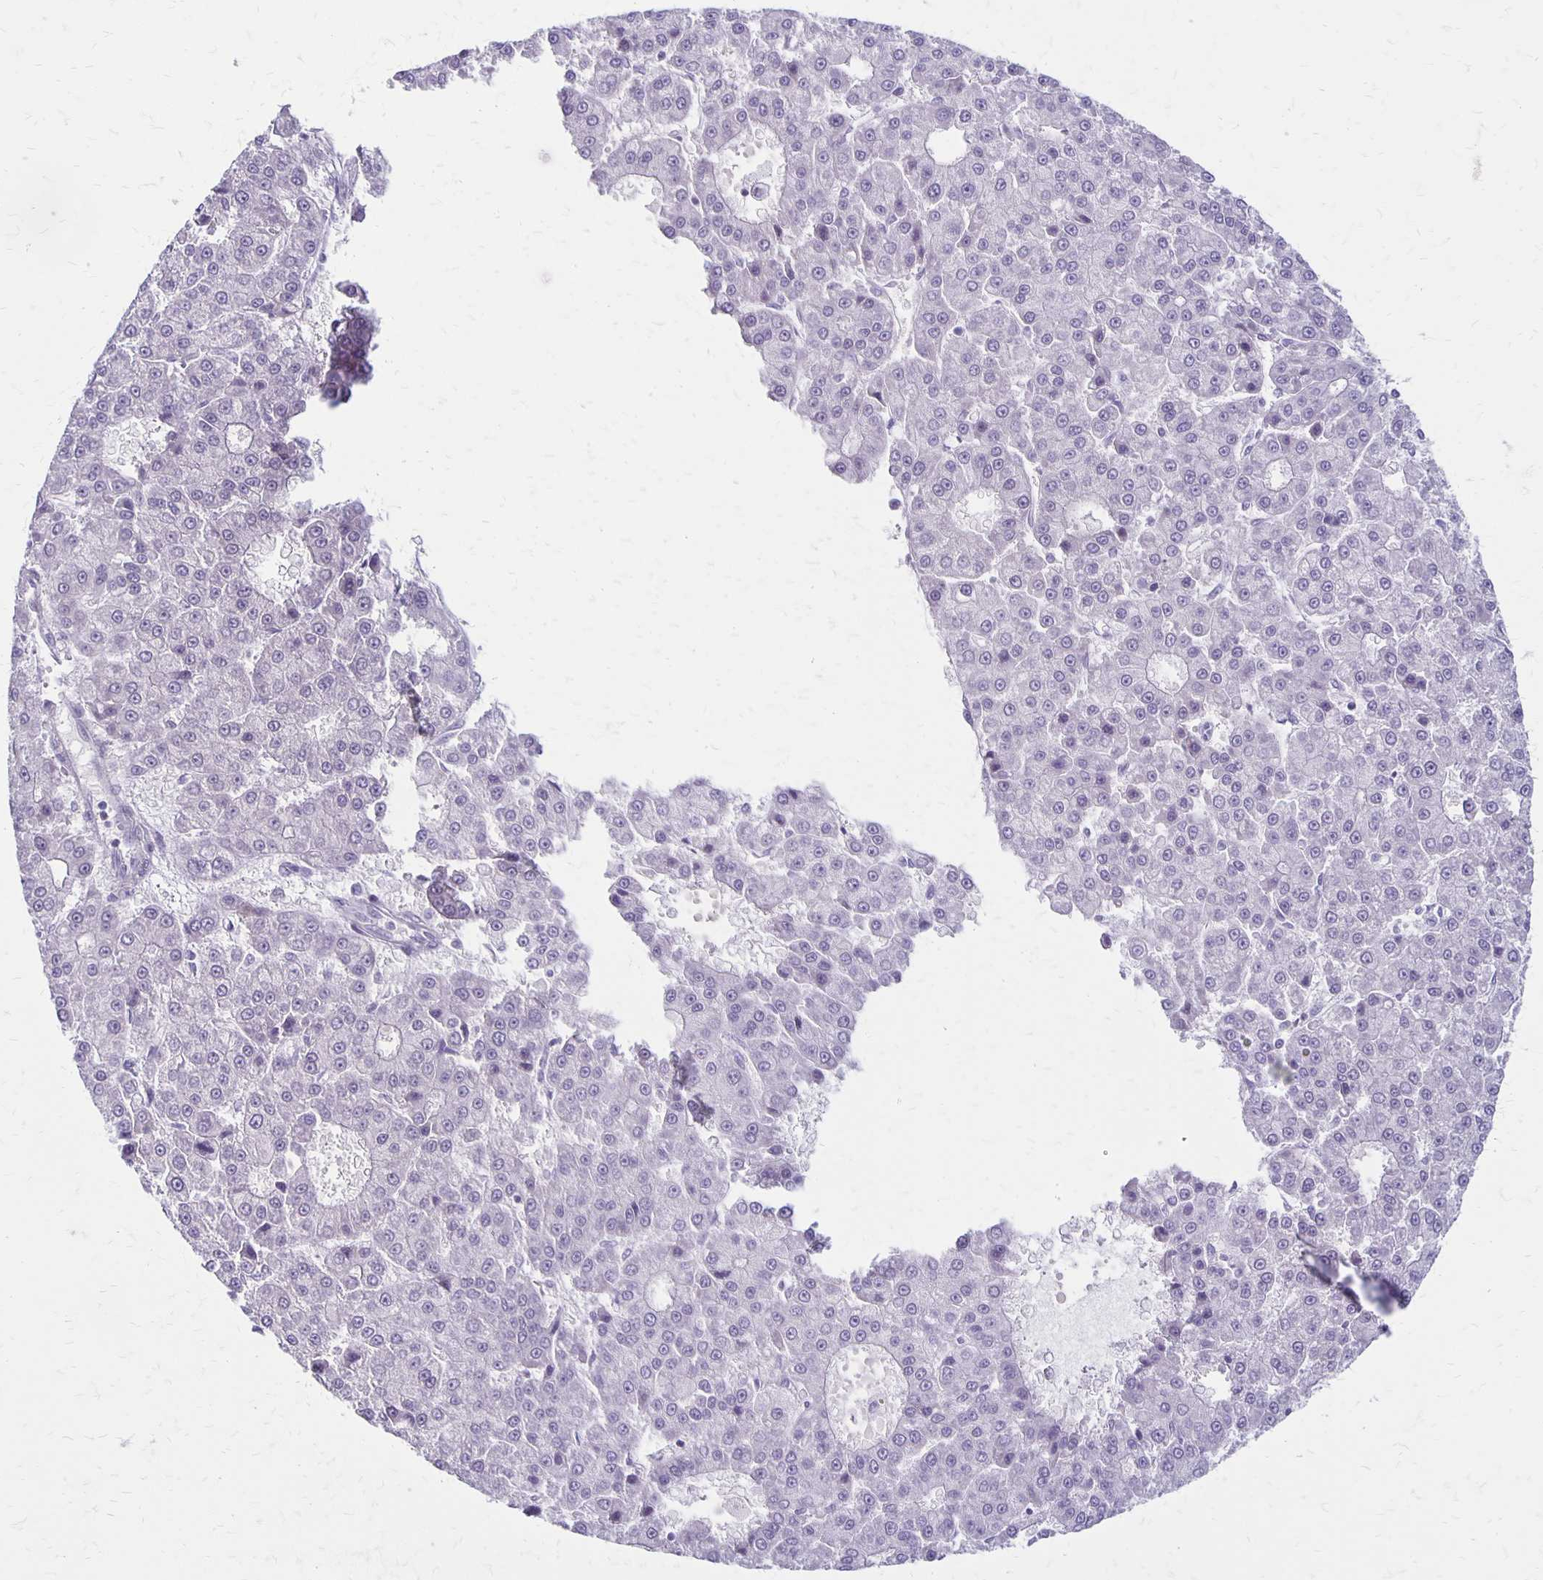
{"staining": {"intensity": "negative", "quantity": "none", "location": "none"}, "tissue": "liver cancer", "cell_type": "Tumor cells", "image_type": "cancer", "snomed": [{"axis": "morphology", "description": "Carcinoma, Hepatocellular, NOS"}, {"axis": "topography", "description": "Liver"}], "caption": "Protein analysis of liver cancer (hepatocellular carcinoma) reveals no significant staining in tumor cells. (DAB IHC, high magnification).", "gene": "HOMER1", "patient": {"sex": "male", "age": 70}}